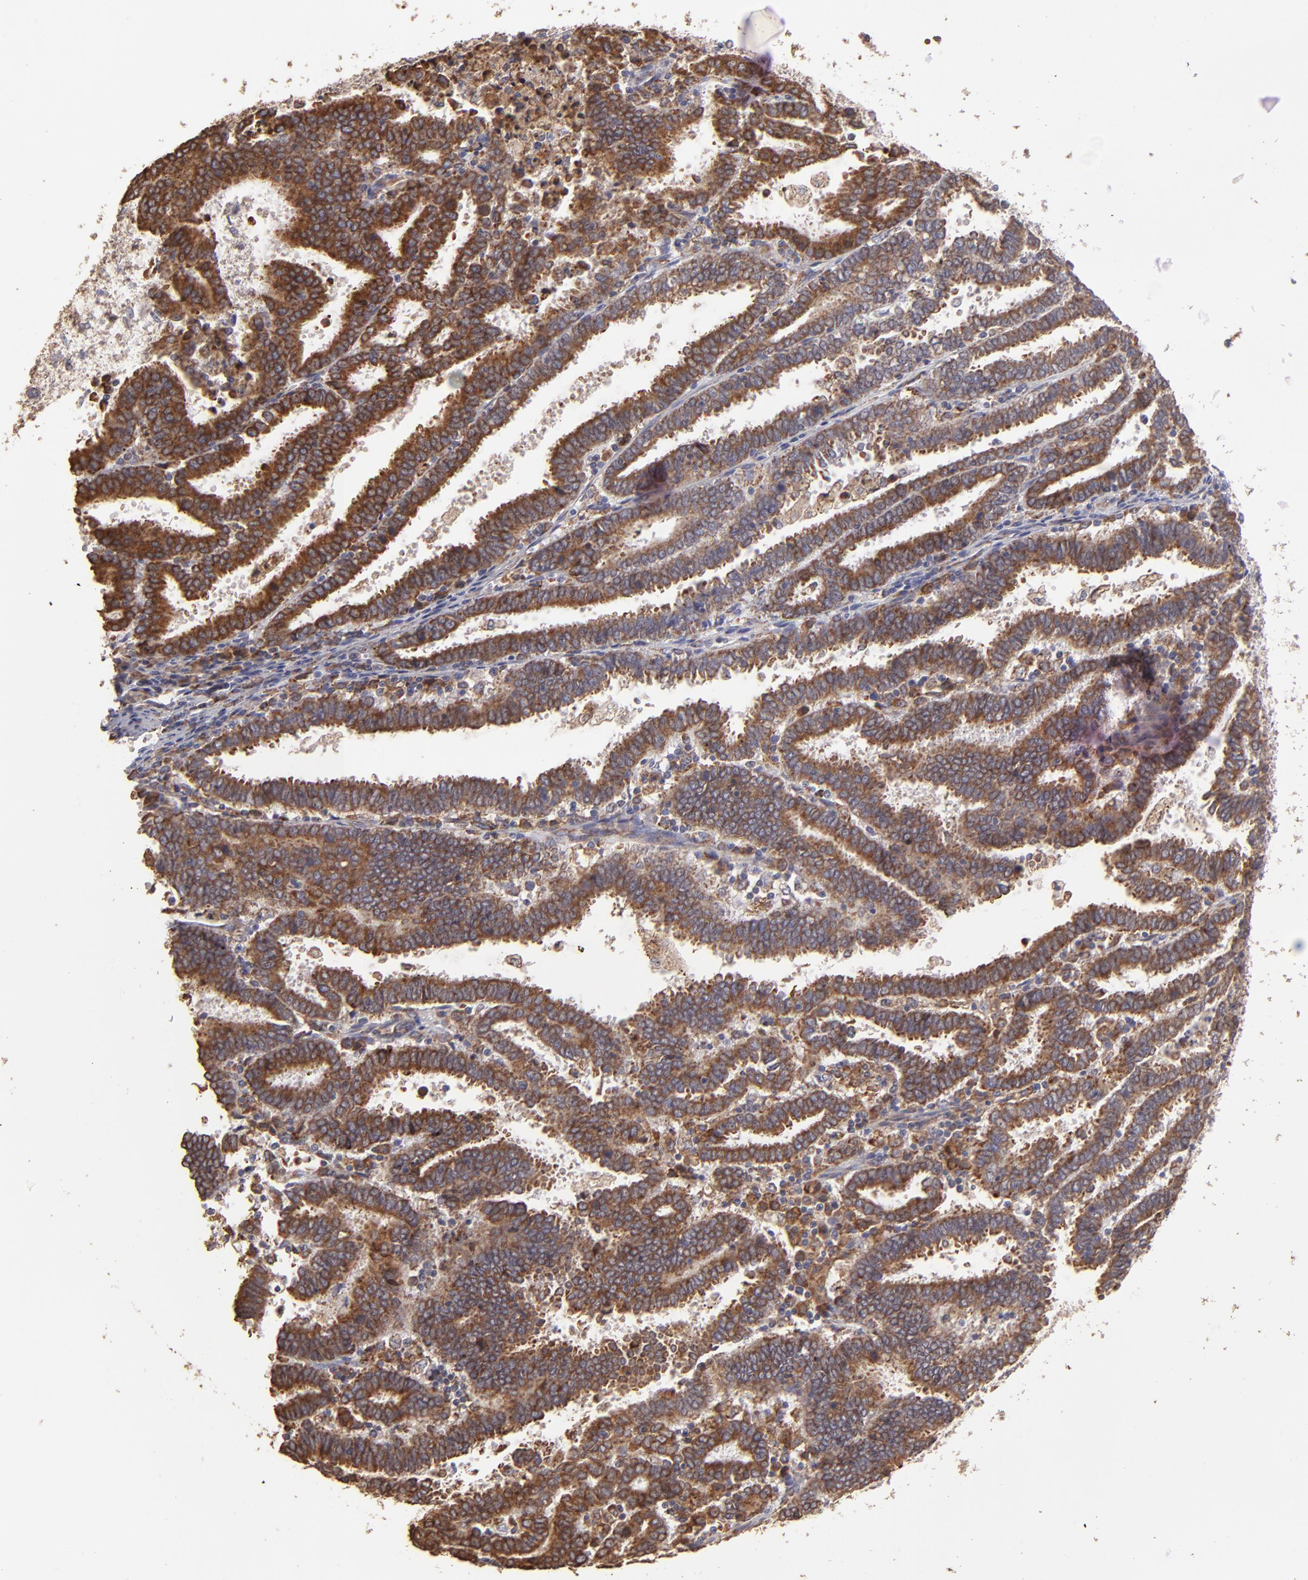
{"staining": {"intensity": "strong", "quantity": ">75%", "location": "cytoplasmic/membranous"}, "tissue": "endometrial cancer", "cell_type": "Tumor cells", "image_type": "cancer", "snomed": [{"axis": "morphology", "description": "Adenocarcinoma, NOS"}, {"axis": "topography", "description": "Uterus"}], "caption": "Immunohistochemical staining of human endometrial cancer (adenocarcinoma) demonstrates strong cytoplasmic/membranous protein positivity in approximately >75% of tumor cells. The protein is shown in brown color, while the nuclei are stained blue.", "gene": "CALR", "patient": {"sex": "female", "age": 83}}